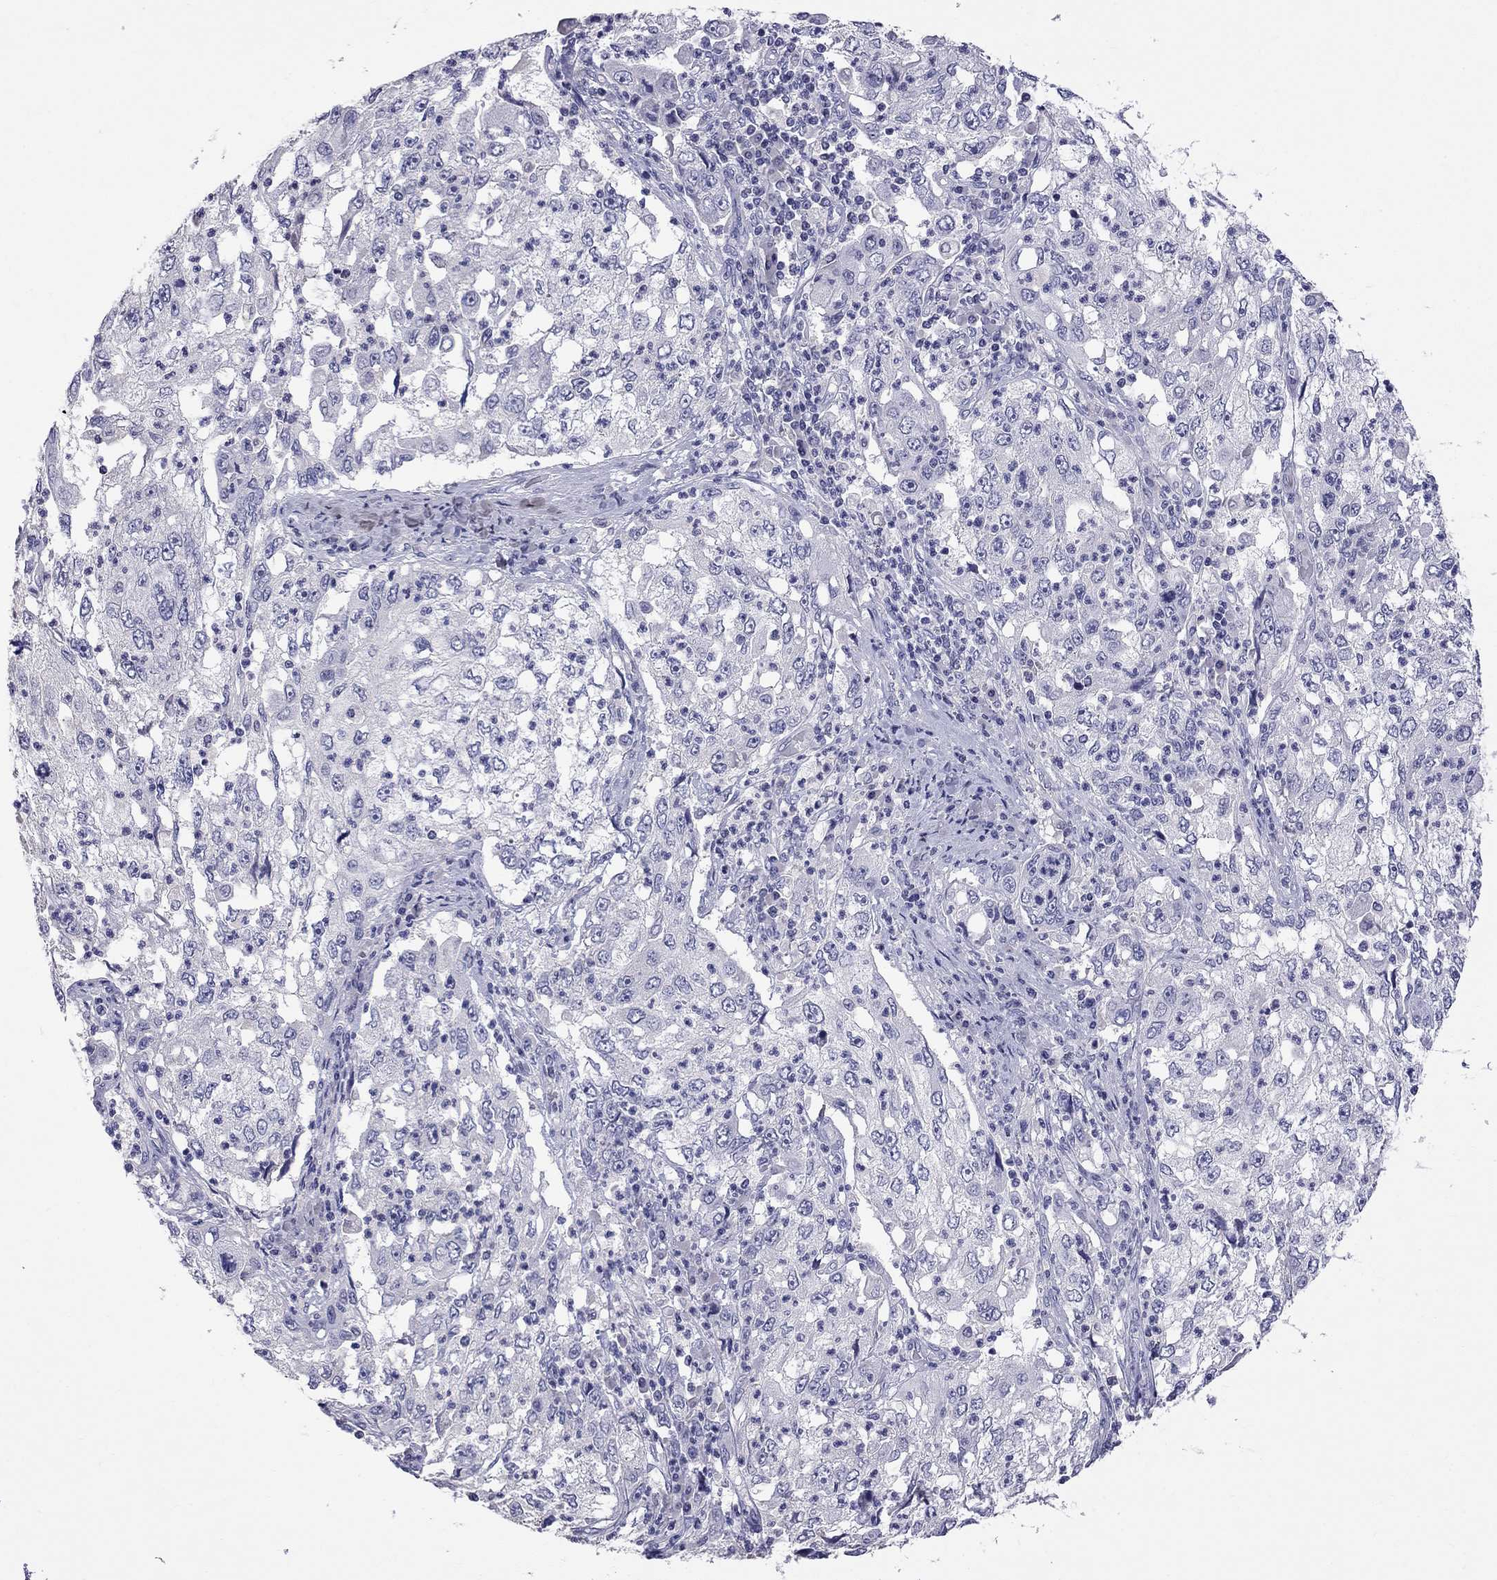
{"staining": {"intensity": "negative", "quantity": "none", "location": "none"}, "tissue": "cervical cancer", "cell_type": "Tumor cells", "image_type": "cancer", "snomed": [{"axis": "morphology", "description": "Squamous cell carcinoma, NOS"}, {"axis": "topography", "description": "Cervix"}], "caption": "The IHC photomicrograph has no significant staining in tumor cells of cervical cancer tissue.", "gene": "CFAP91", "patient": {"sex": "female", "age": 36}}